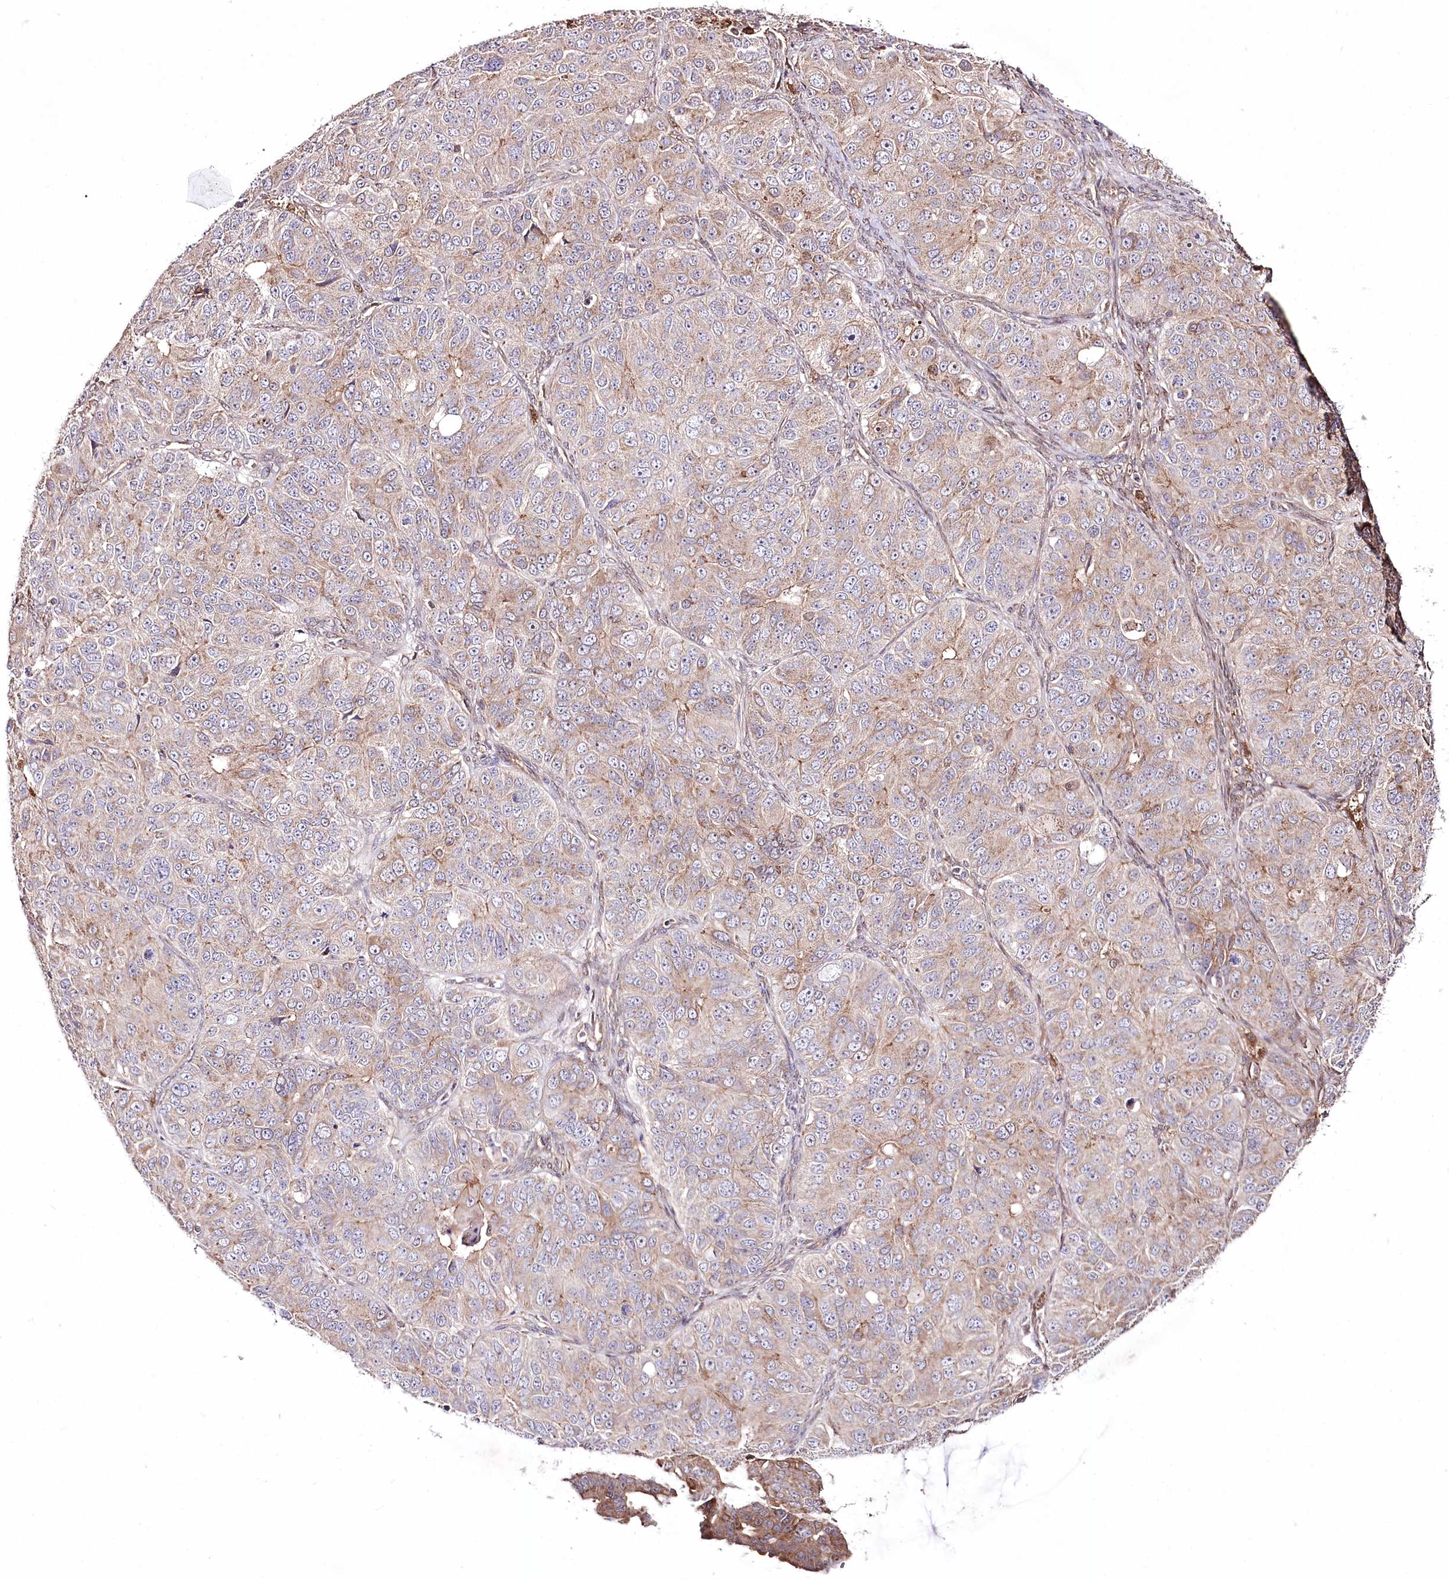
{"staining": {"intensity": "weak", "quantity": "25%-75%", "location": "cytoplasmic/membranous"}, "tissue": "ovarian cancer", "cell_type": "Tumor cells", "image_type": "cancer", "snomed": [{"axis": "morphology", "description": "Carcinoma, endometroid"}, {"axis": "topography", "description": "Ovary"}], "caption": "Immunohistochemical staining of human ovarian cancer exhibits low levels of weak cytoplasmic/membranous positivity in about 25%-75% of tumor cells.", "gene": "REXO2", "patient": {"sex": "female", "age": 51}}